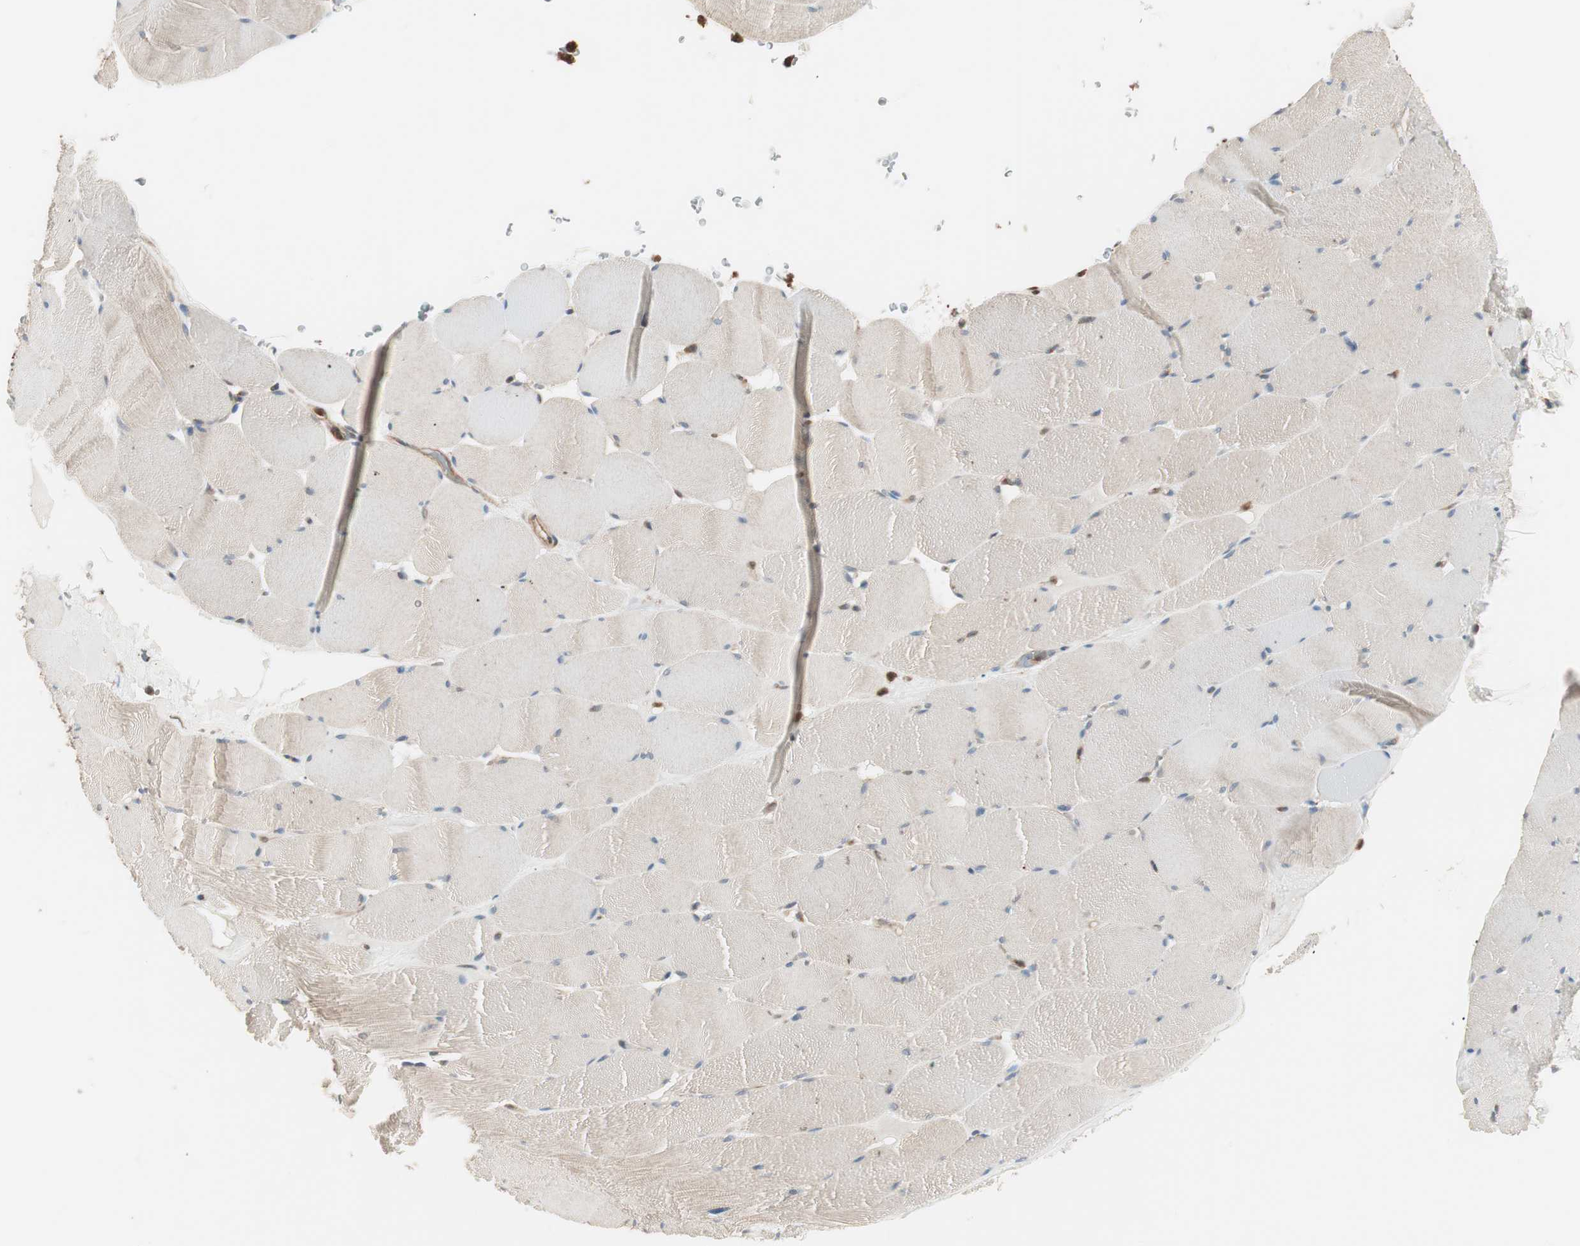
{"staining": {"intensity": "moderate", "quantity": ">75%", "location": "cytoplasmic/membranous"}, "tissue": "skeletal muscle", "cell_type": "Myocytes", "image_type": "normal", "snomed": [{"axis": "morphology", "description": "Normal tissue, NOS"}, {"axis": "topography", "description": "Skeletal muscle"}], "caption": "Myocytes display medium levels of moderate cytoplasmic/membranous expression in about >75% of cells in normal skeletal muscle.", "gene": "TSG101", "patient": {"sex": "male", "age": 62}}